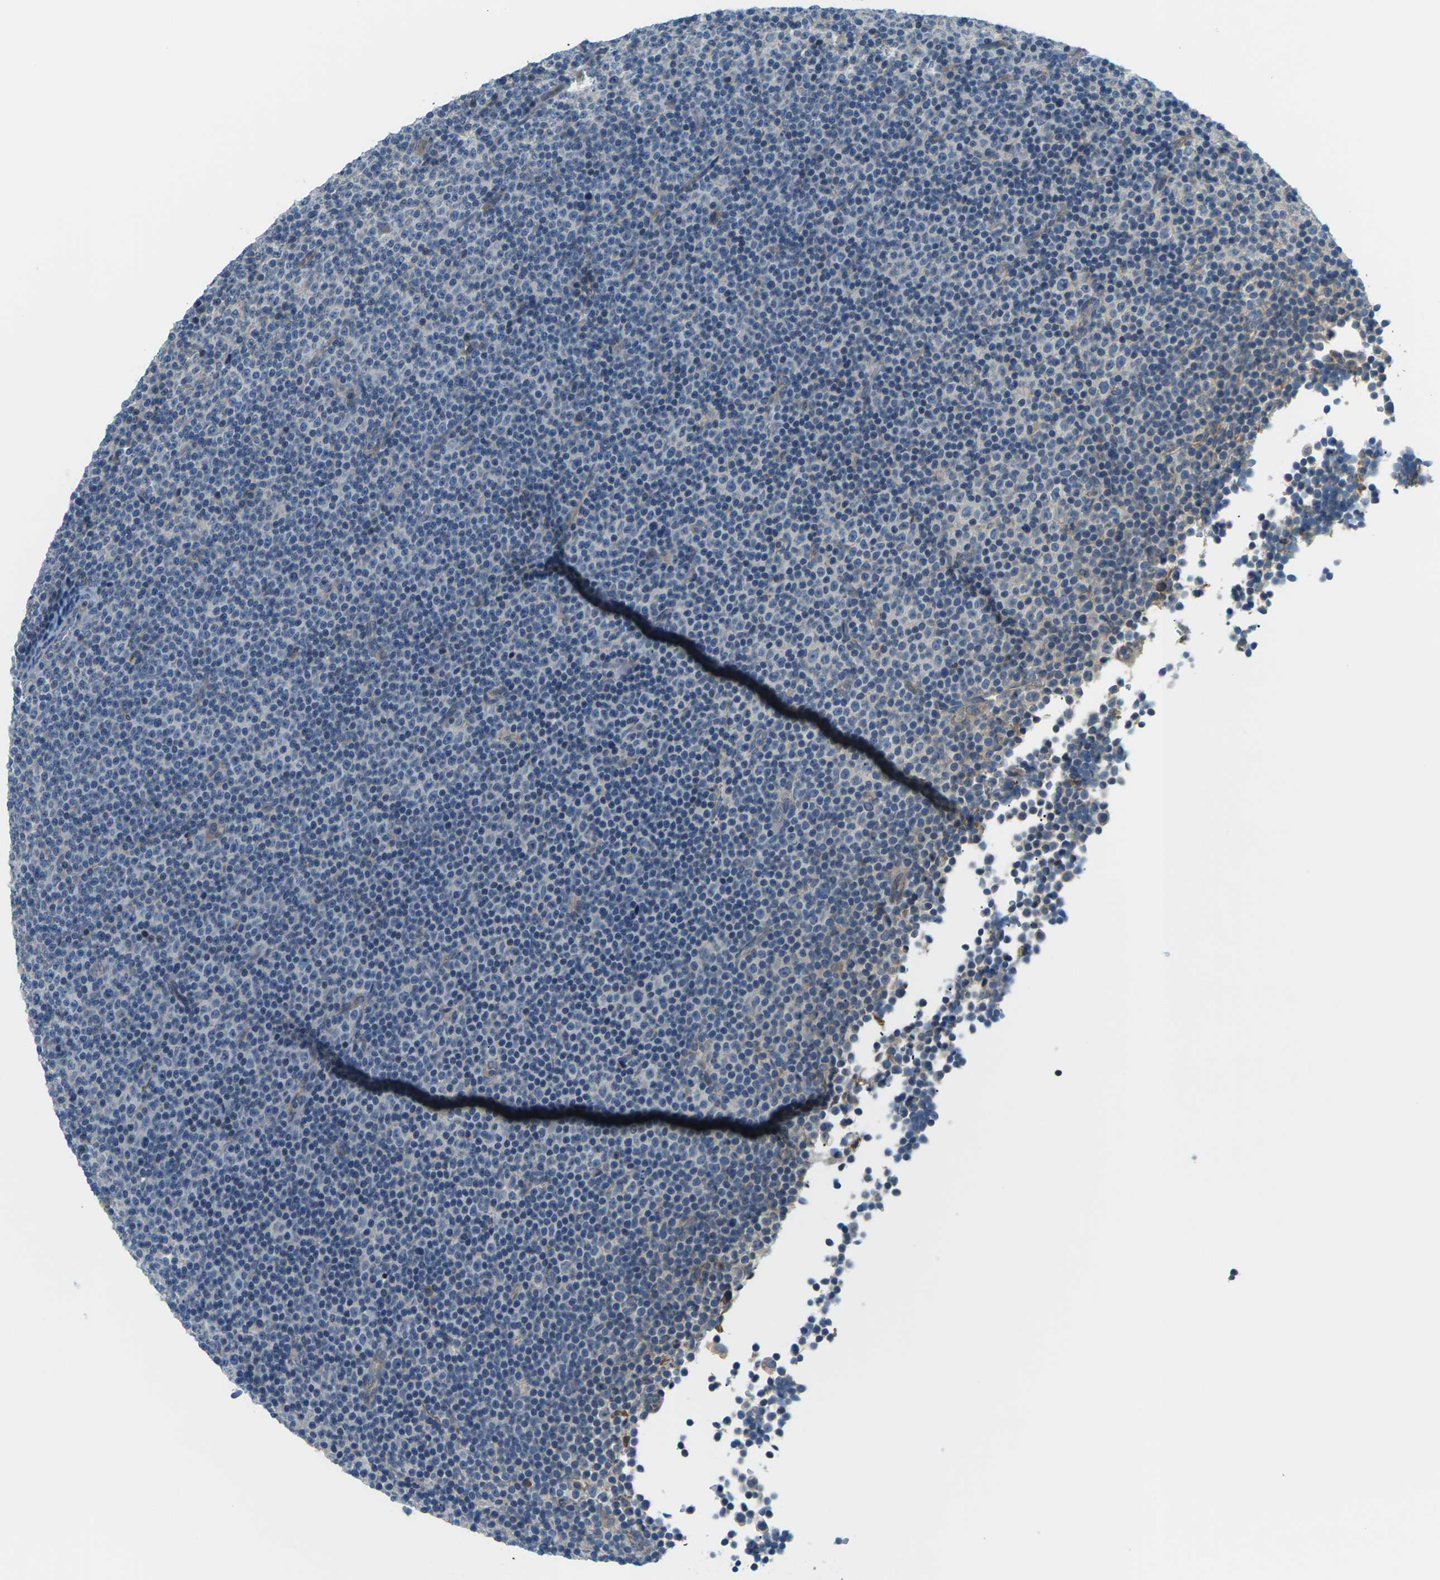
{"staining": {"intensity": "negative", "quantity": "none", "location": "none"}, "tissue": "lymphoma", "cell_type": "Tumor cells", "image_type": "cancer", "snomed": [{"axis": "morphology", "description": "Malignant lymphoma, non-Hodgkin's type, Low grade"}, {"axis": "topography", "description": "Lymph node"}], "caption": "Immunohistochemistry of lymphoma shows no expression in tumor cells. (DAB (3,3'-diaminobenzidine) IHC, high magnification).", "gene": "SLC13A3", "patient": {"sex": "female", "age": 67}}